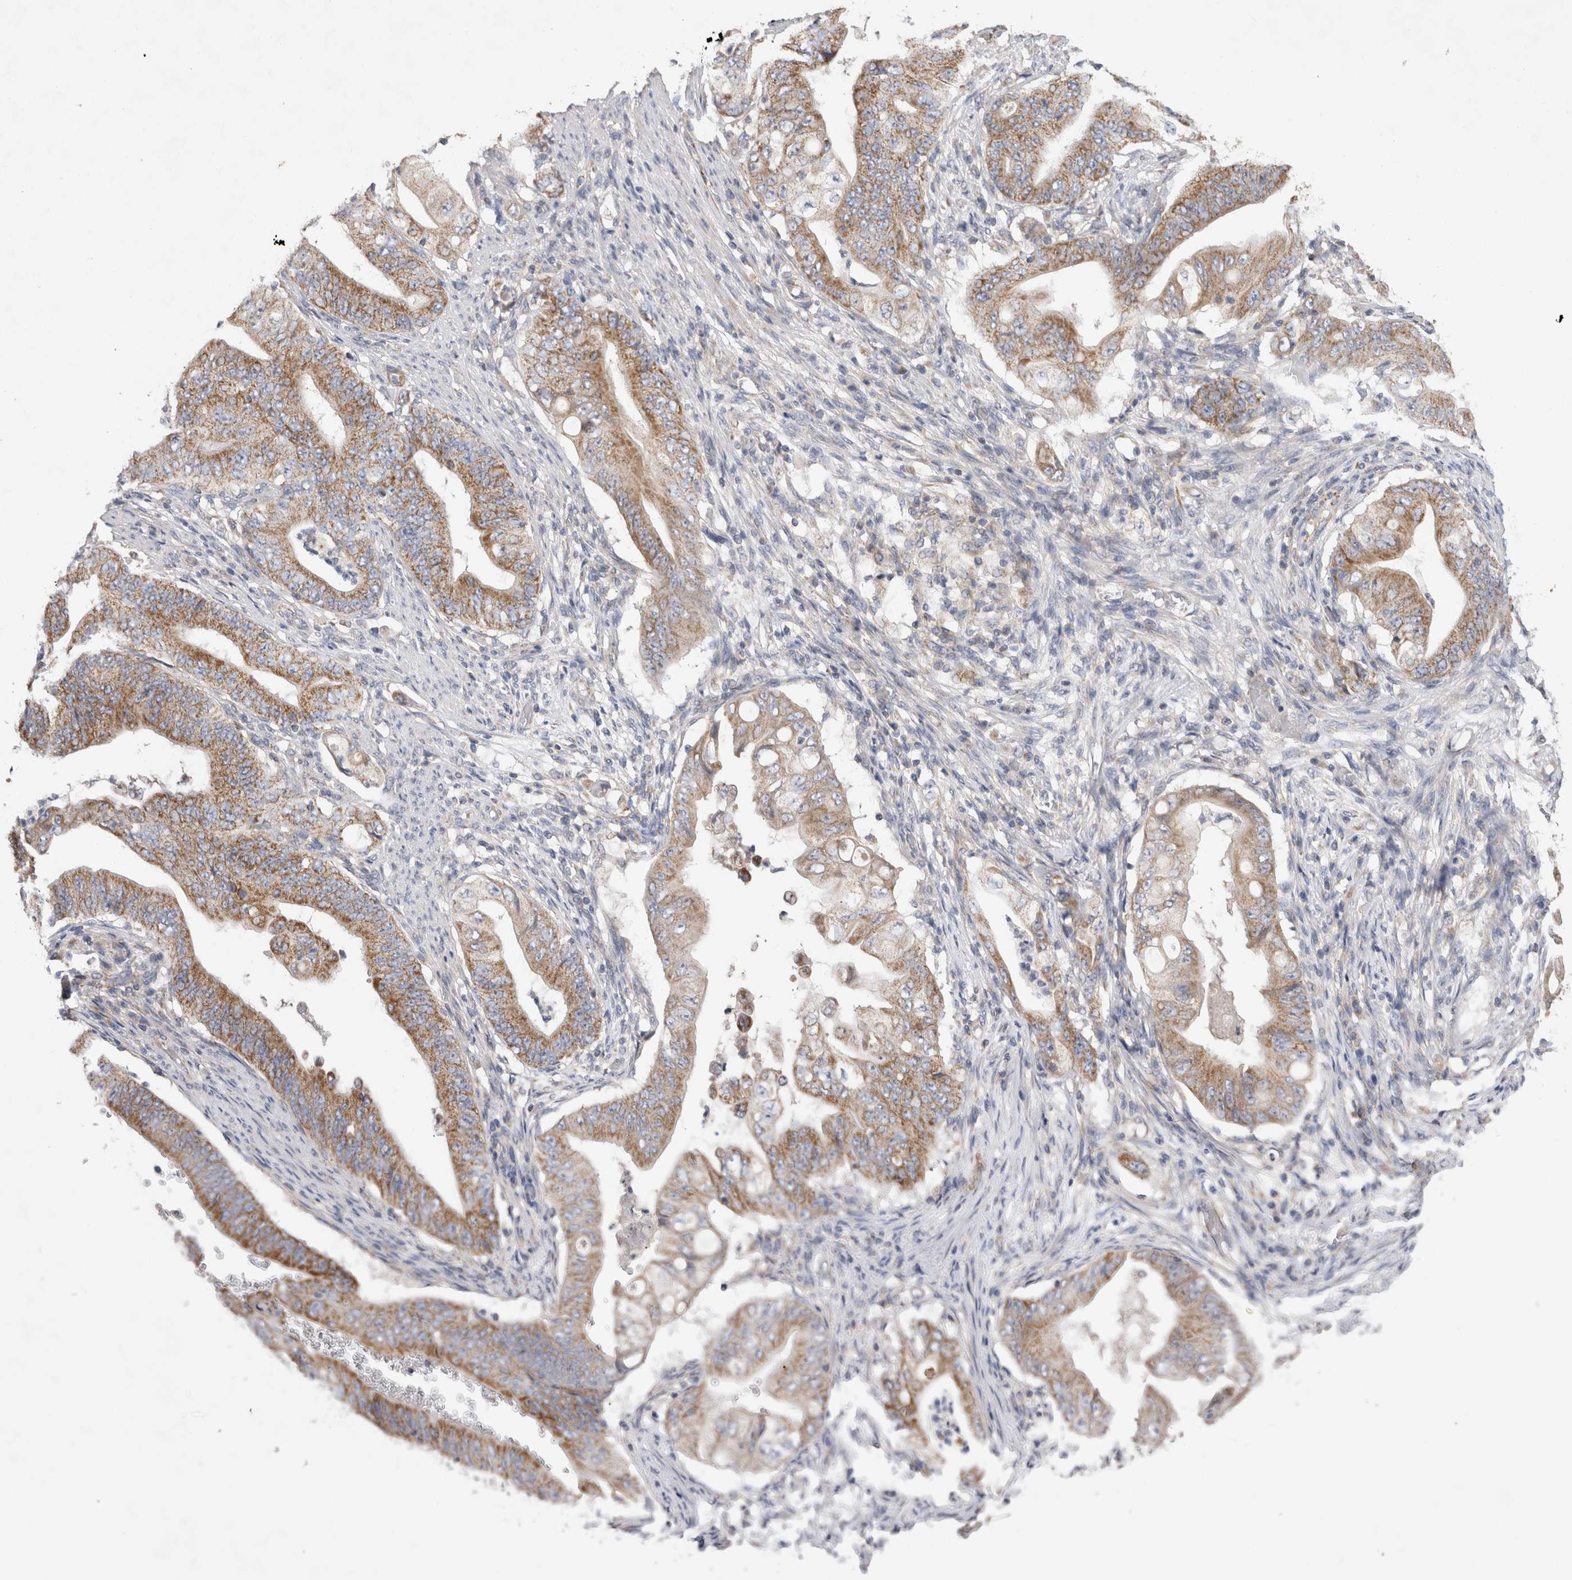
{"staining": {"intensity": "moderate", "quantity": ">75%", "location": "cytoplasmic/membranous"}, "tissue": "stomach cancer", "cell_type": "Tumor cells", "image_type": "cancer", "snomed": [{"axis": "morphology", "description": "Adenocarcinoma, NOS"}, {"axis": "topography", "description": "Stomach"}], "caption": "The image shows staining of stomach adenocarcinoma, revealing moderate cytoplasmic/membranous protein expression (brown color) within tumor cells.", "gene": "IARS2", "patient": {"sex": "female", "age": 73}}